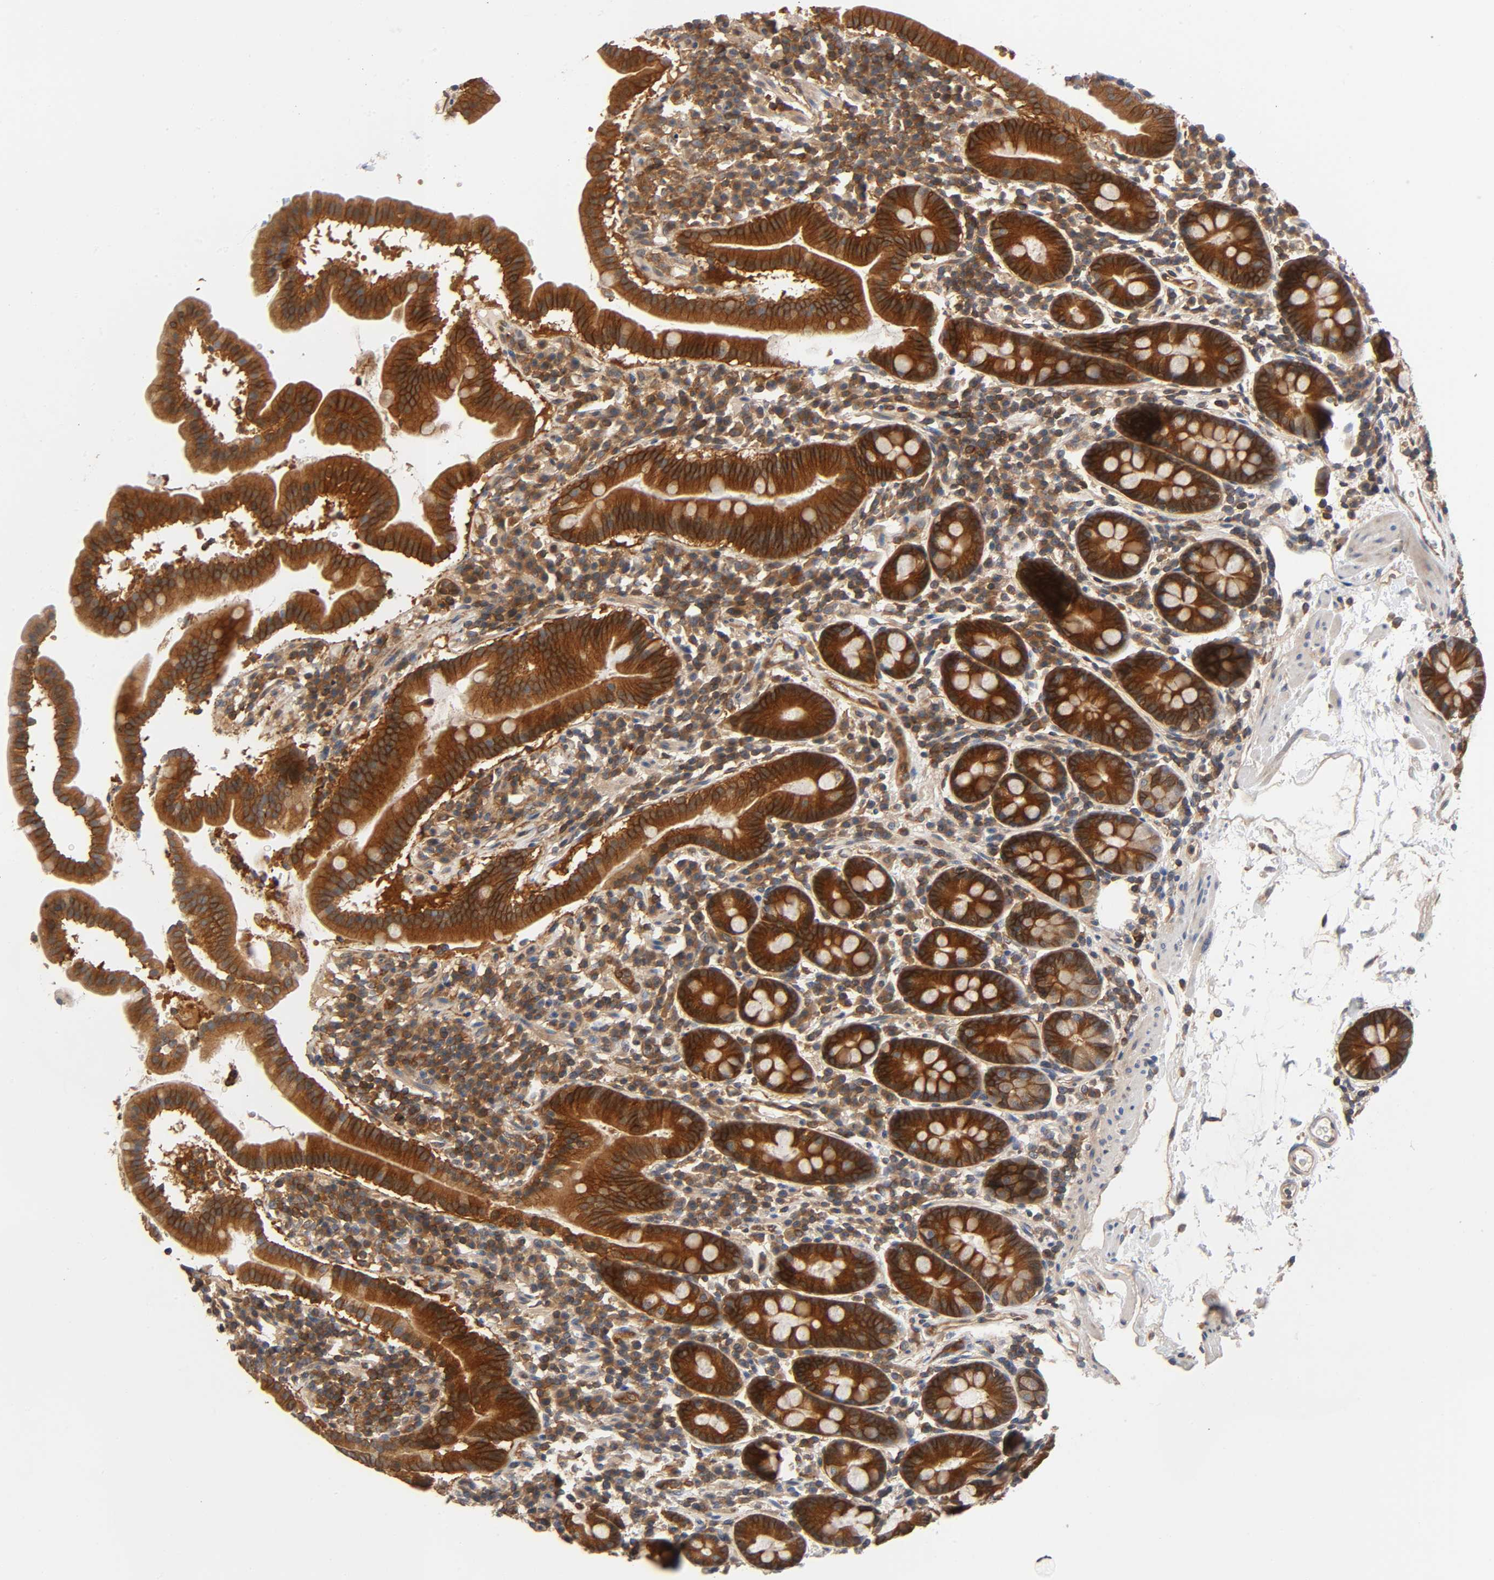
{"staining": {"intensity": "strong", "quantity": ">75%", "location": "cytoplasmic/membranous"}, "tissue": "duodenum", "cell_type": "Glandular cells", "image_type": "normal", "snomed": [{"axis": "morphology", "description": "Normal tissue, NOS"}, {"axis": "topography", "description": "Duodenum"}], "caption": "Duodenum stained with a brown dye demonstrates strong cytoplasmic/membranous positive staining in approximately >75% of glandular cells.", "gene": "PRKAB1", "patient": {"sex": "male", "age": 50}}